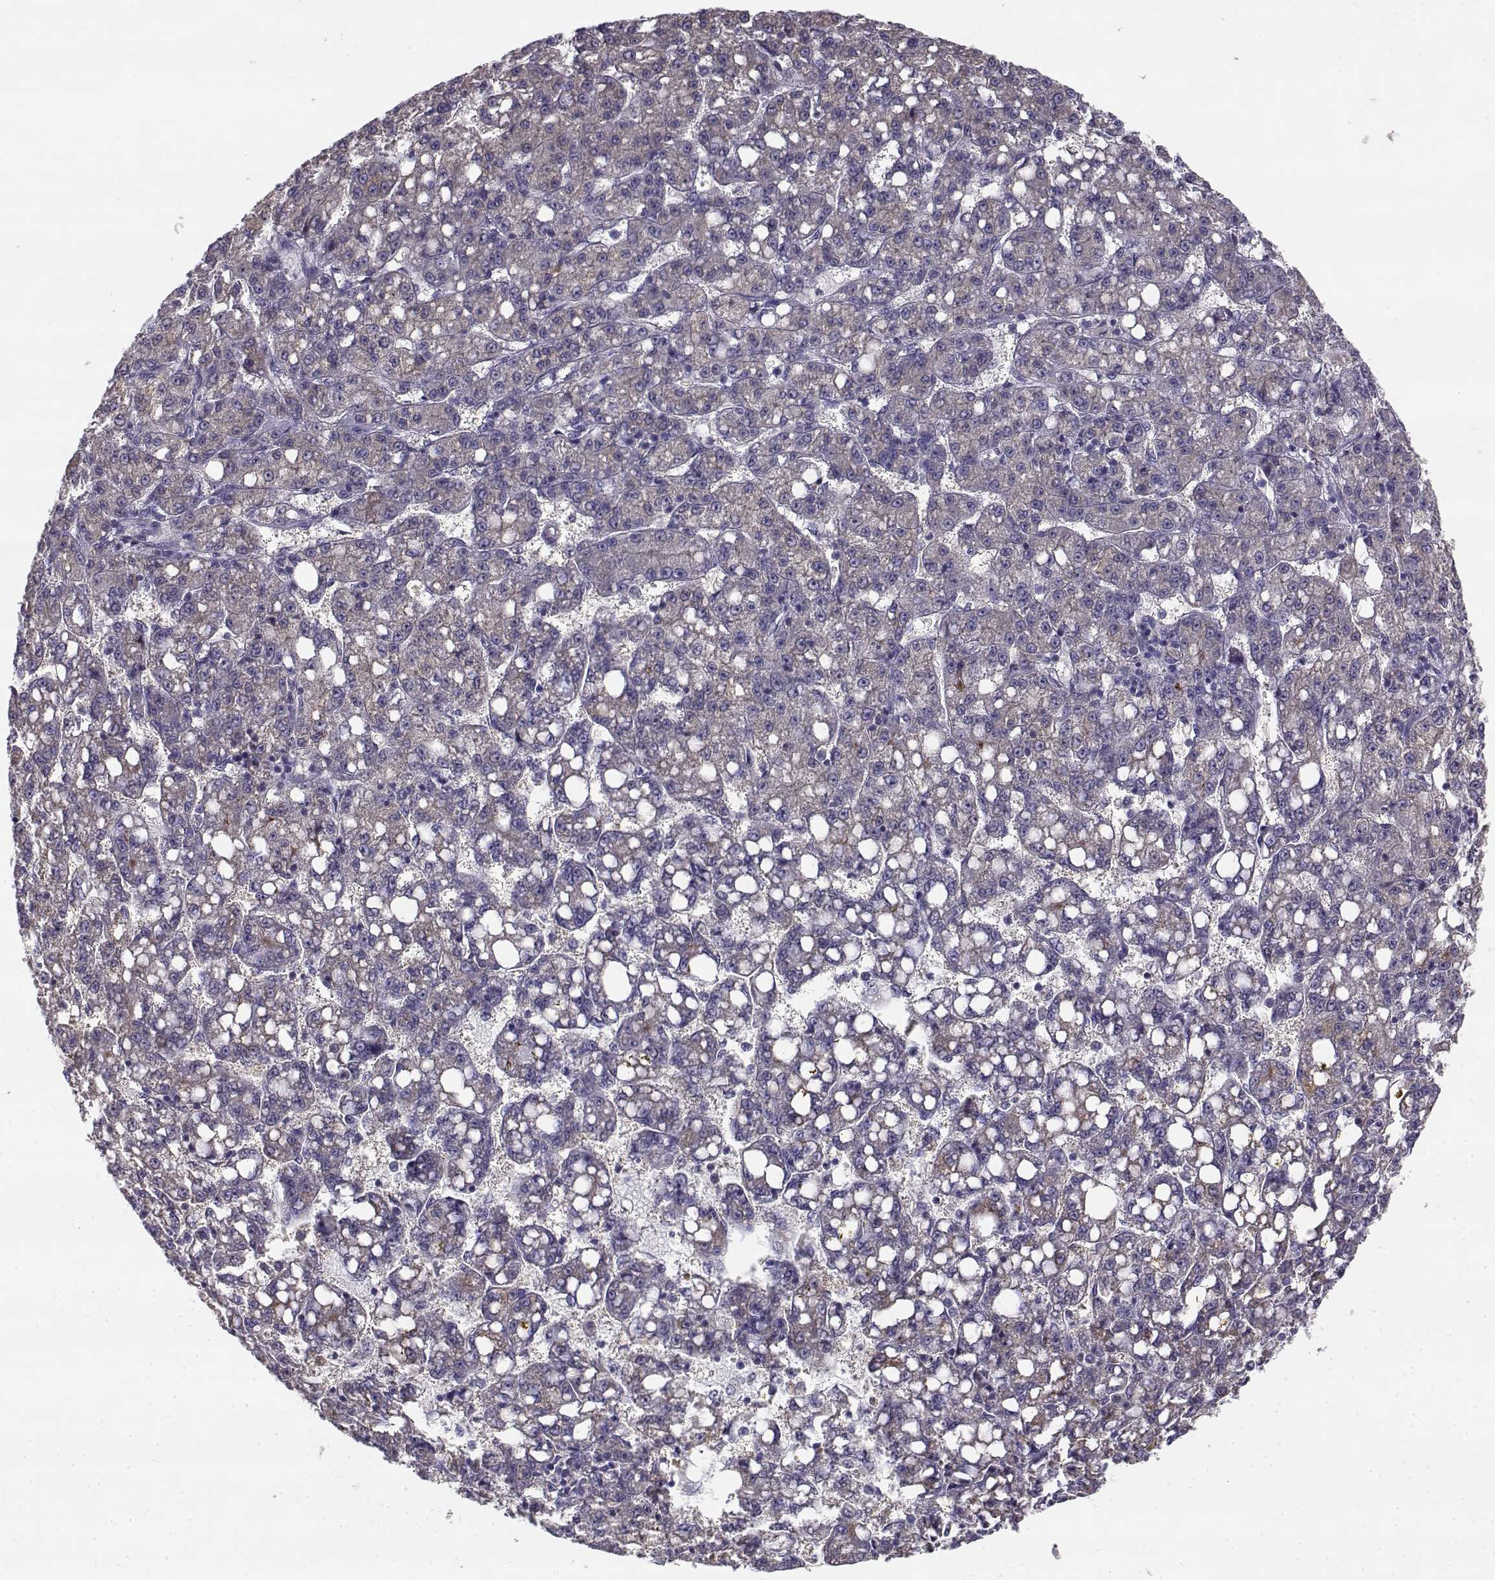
{"staining": {"intensity": "weak", "quantity": "<25%", "location": "cytoplasmic/membranous"}, "tissue": "liver cancer", "cell_type": "Tumor cells", "image_type": "cancer", "snomed": [{"axis": "morphology", "description": "Carcinoma, Hepatocellular, NOS"}, {"axis": "topography", "description": "Liver"}], "caption": "Immunohistochemistry micrograph of neoplastic tissue: hepatocellular carcinoma (liver) stained with DAB exhibits no significant protein expression in tumor cells. The staining was performed using DAB (3,3'-diaminobenzidine) to visualize the protein expression in brown, while the nuclei were stained in blue with hematoxylin (Magnification: 20x).", "gene": "CREB3L3", "patient": {"sex": "female", "age": 65}}